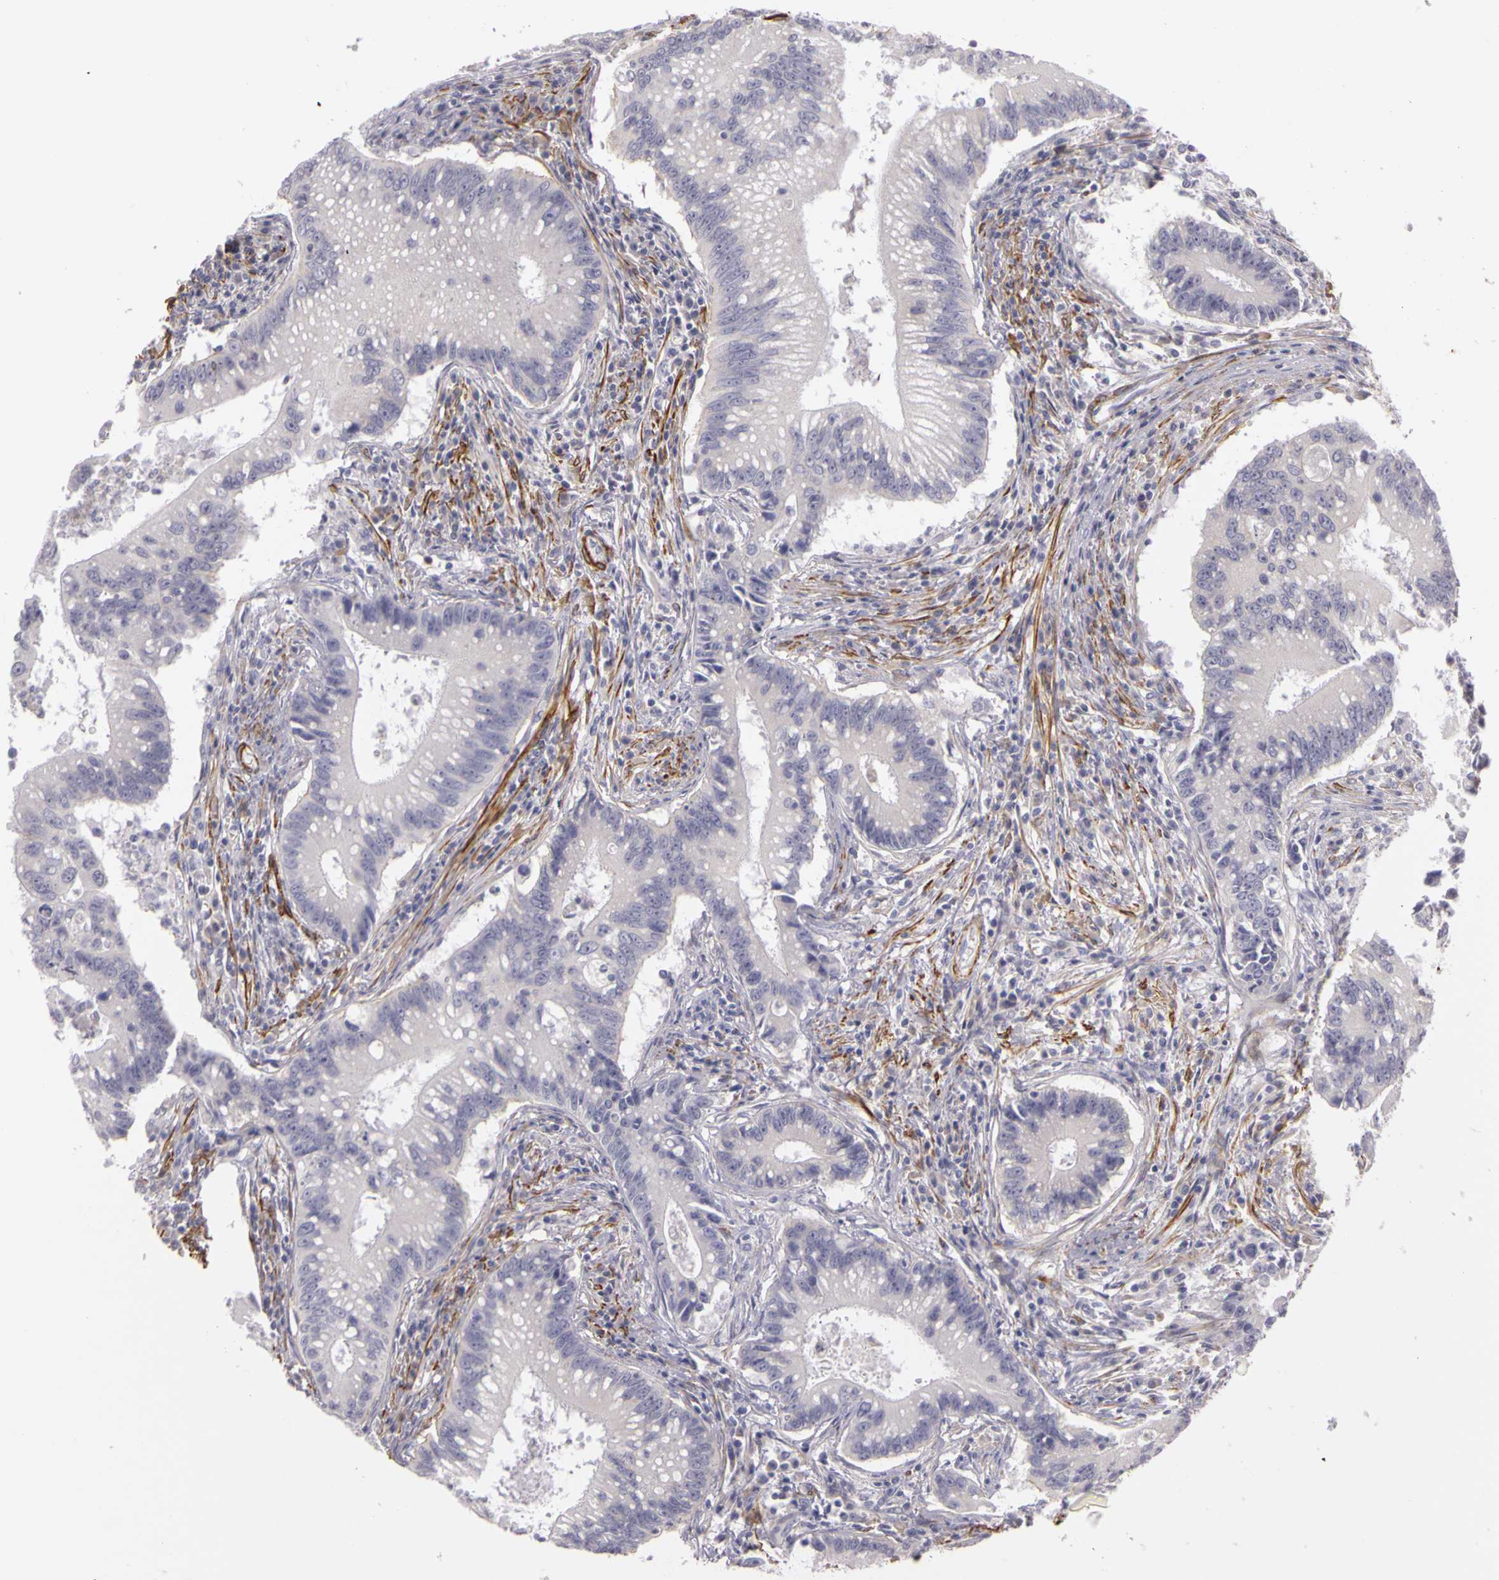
{"staining": {"intensity": "negative", "quantity": "none", "location": "none"}, "tissue": "colorectal cancer", "cell_type": "Tumor cells", "image_type": "cancer", "snomed": [{"axis": "morphology", "description": "Adenocarcinoma, NOS"}, {"axis": "topography", "description": "Rectum"}], "caption": "Immunohistochemical staining of human colorectal adenocarcinoma demonstrates no significant positivity in tumor cells.", "gene": "CNTN2", "patient": {"sex": "female", "age": 81}}